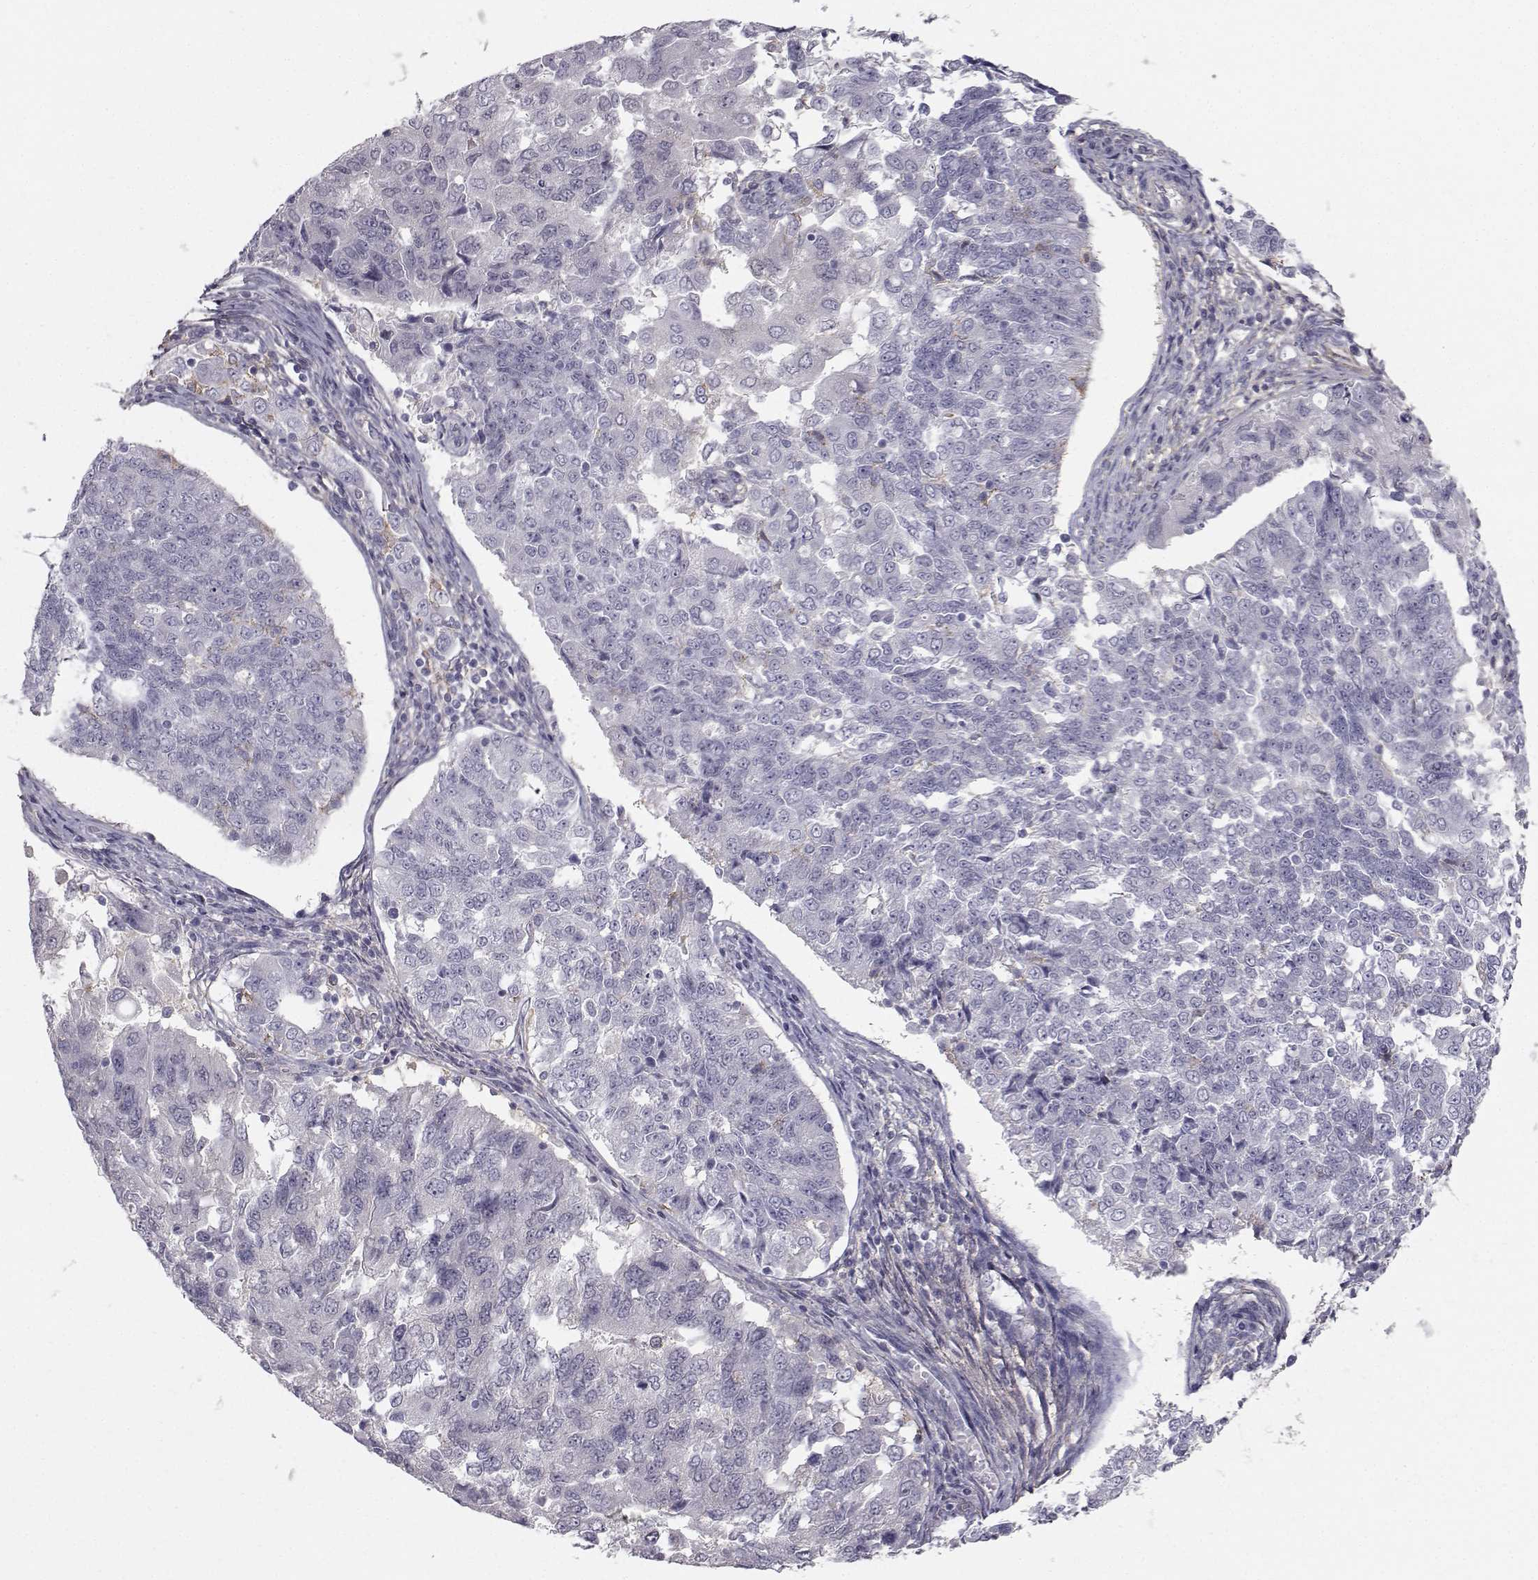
{"staining": {"intensity": "negative", "quantity": "none", "location": "none"}, "tissue": "endometrial cancer", "cell_type": "Tumor cells", "image_type": "cancer", "snomed": [{"axis": "morphology", "description": "Adenocarcinoma, NOS"}, {"axis": "topography", "description": "Endometrium"}], "caption": "A photomicrograph of human endometrial cancer (adenocarcinoma) is negative for staining in tumor cells.", "gene": "SPDYE4", "patient": {"sex": "female", "age": 43}}